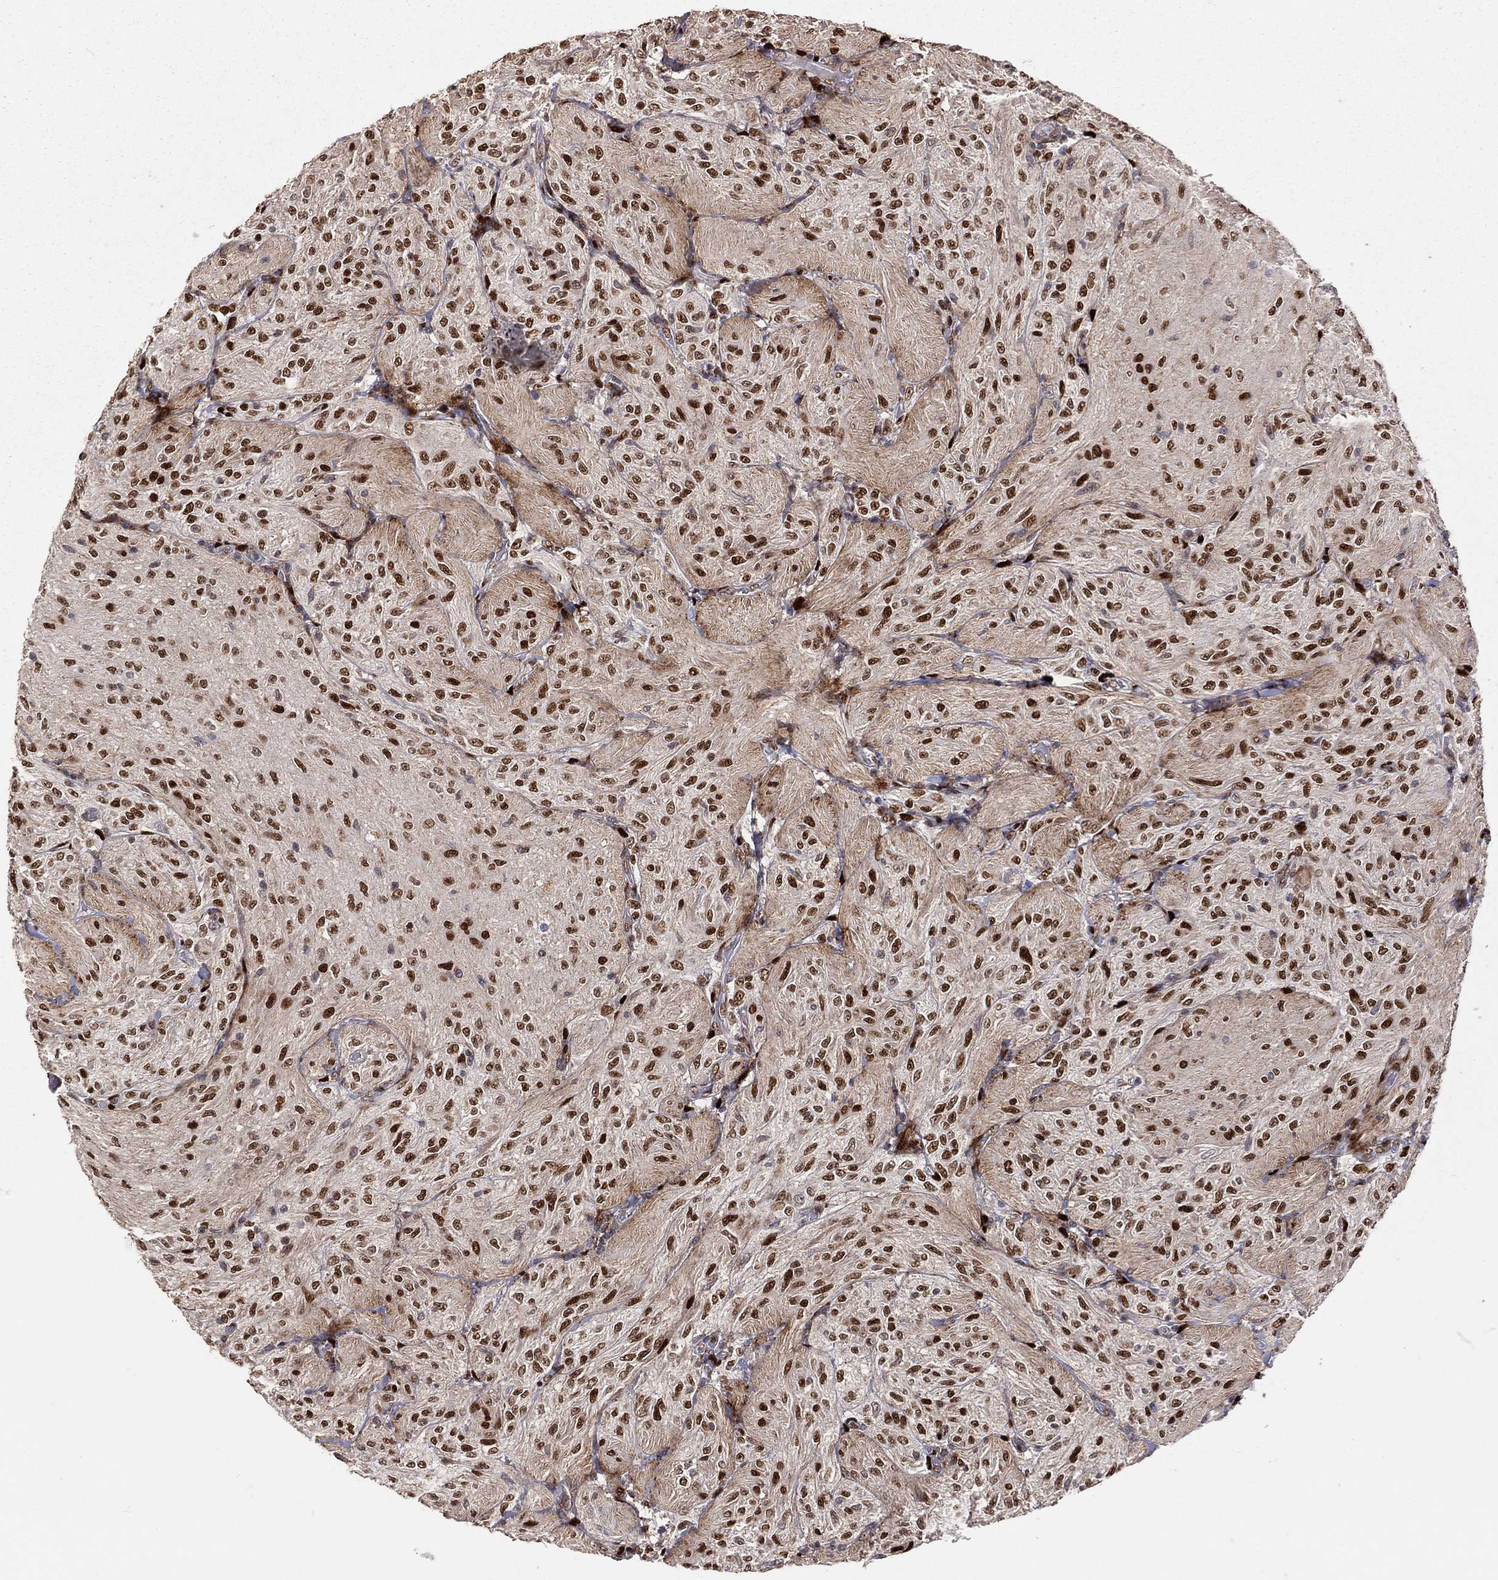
{"staining": {"intensity": "strong", "quantity": ">75%", "location": "nuclear"}, "tissue": "glioma", "cell_type": "Tumor cells", "image_type": "cancer", "snomed": [{"axis": "morphology", "description": "Glioma, malignant, Low grade"}, {"axis": "topography", "description": "Brain"}], "caption": "DAB immunohistochemical staining of glioma reveals strong nuclear protein staining in approximately >75% of tumor cells.", "gene": "ZEB1", "patient": {"sex": "male", "age": 3}}